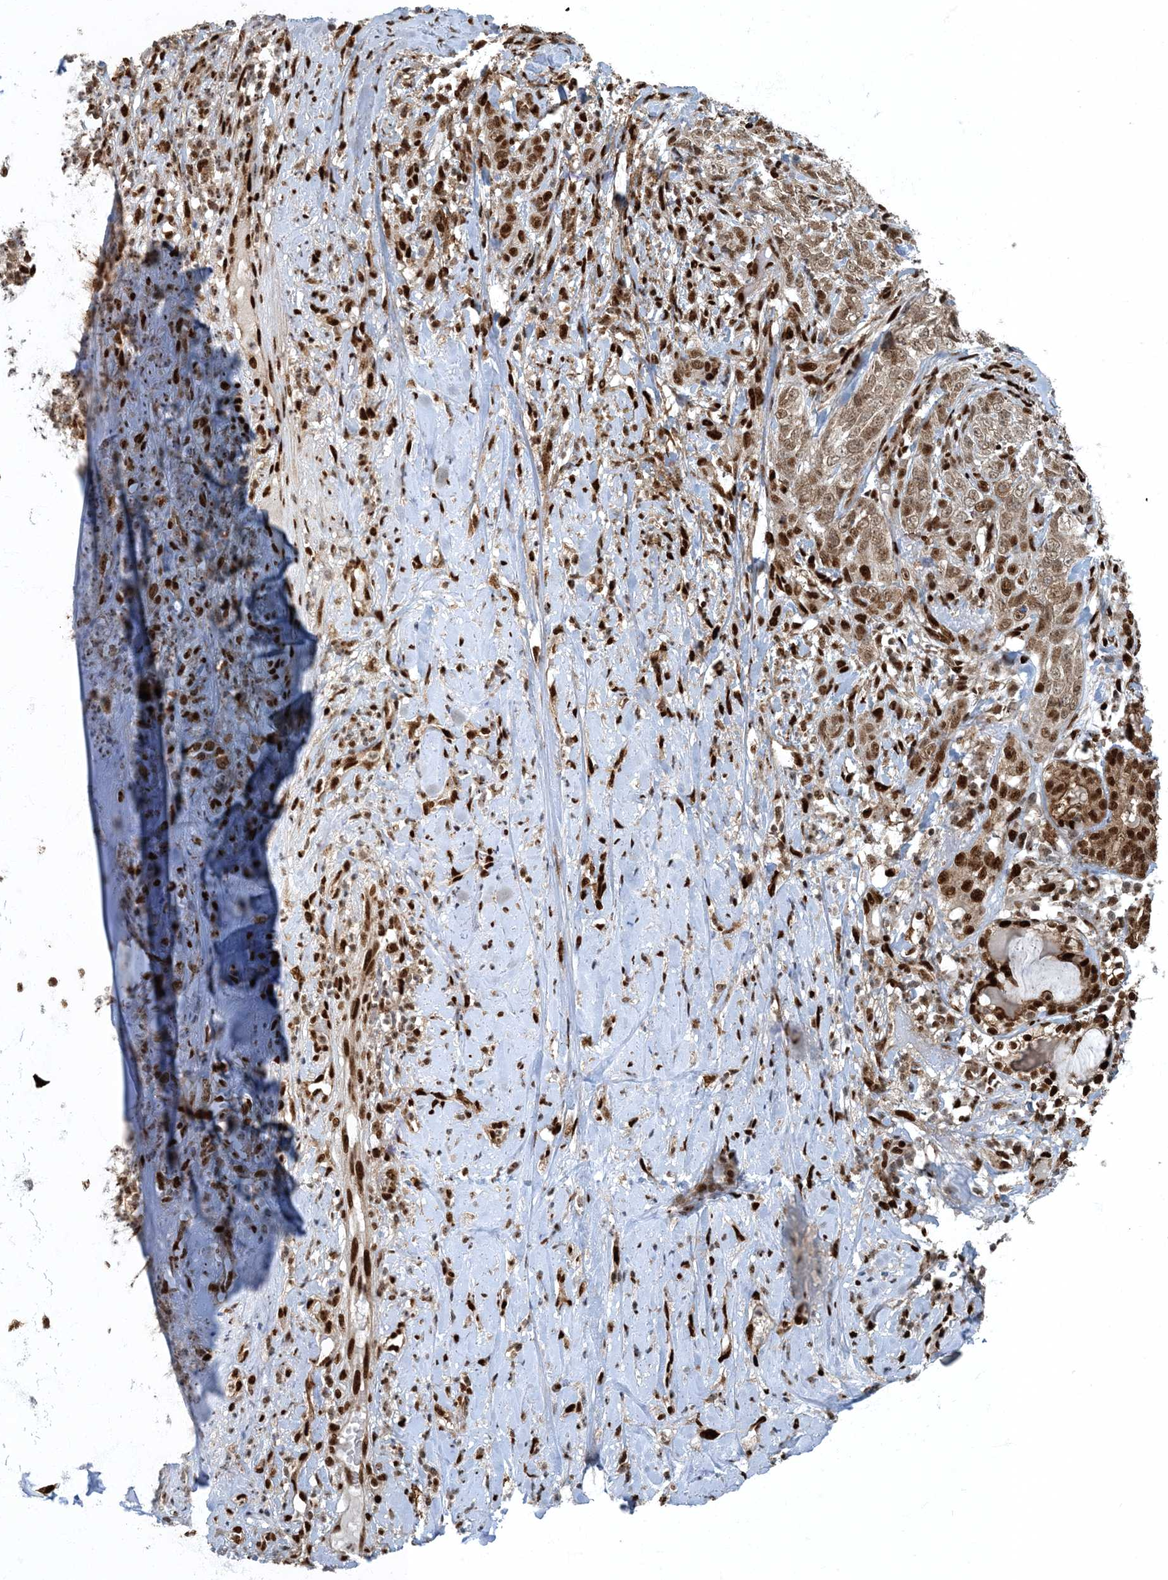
{"staining": {"intensity": "strong", "quantity": ">75%", "location": "nuclear"}, "tissue": "adipose tissue", "cell_type": "Adipocytes", "image_type": "normal", "snomed": [{"axis": "morphology", "description": "Normal tissue, NOS"}, {"axis": "morphology", "description": "Basal cell carcinoma"}, {"axis": "topography", "description": "Cartilage tissue"}, {"axis": "topography", "description": "Nasopharynx"}, {"axis": "topography", "description": "Oral tissue"}], "caption": "An image of adipose tissue stained for a protein exhibits strong nuclear brown staining in adipocytes. The staining was performed using DAB (3,3'-diaminobenzidine) to visualize the protein expression in brown, while the nuclei were stained in blue with hematoxylin (Magnification: 20x).", "gene": "MBD1", "patient": {"sex": "female", "age": 77}}